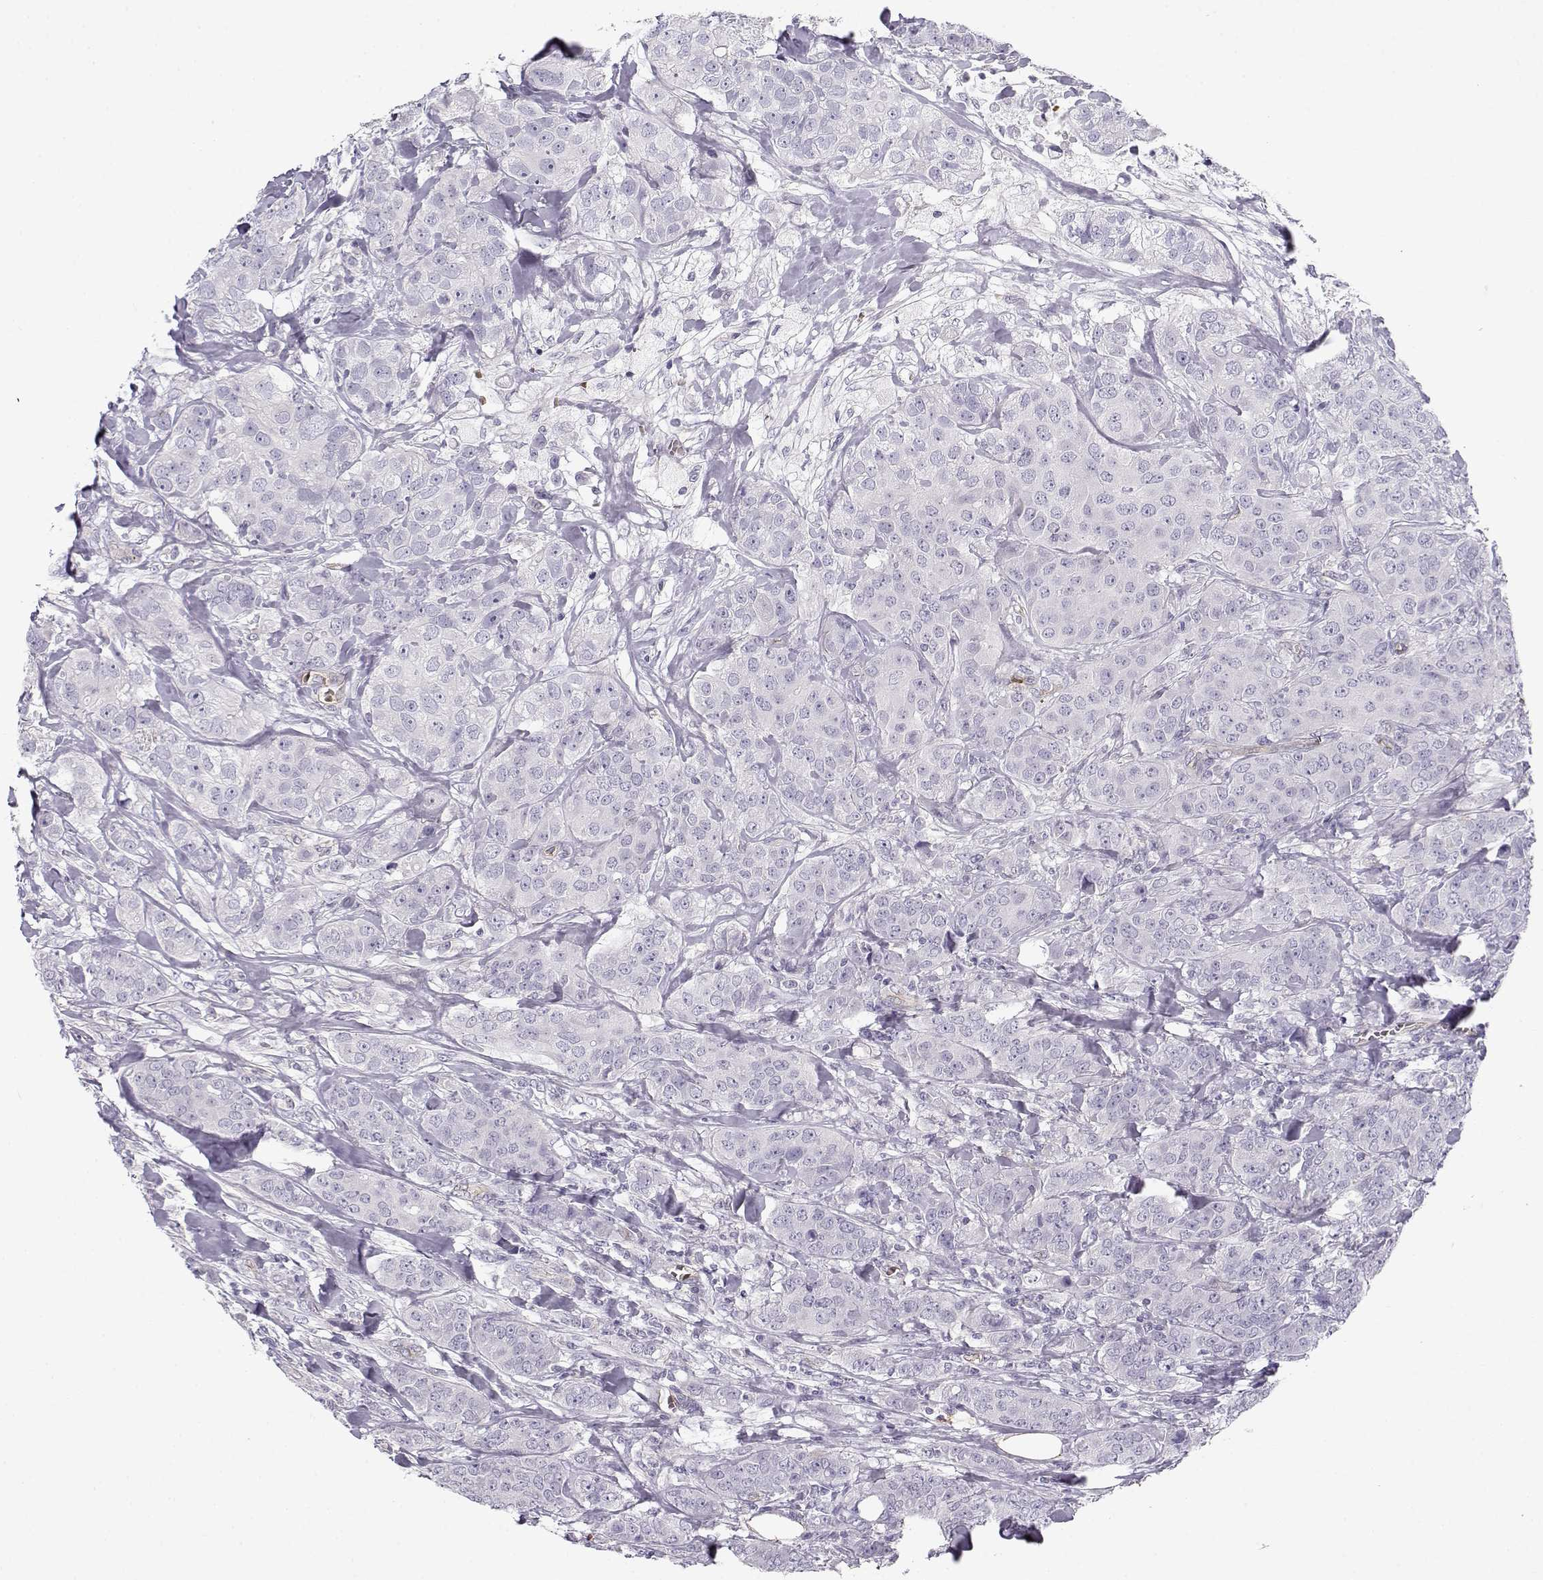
{"staining": {"intensity": "negative", "quantity": "none", "location": "none"}, "tissue": "breast cancer", "cell_type": "Tumor cells", "image_type": "cancer", "snomed": [{"axis": "morphology", "description": "Duct carcinoma"}, {"axis": "topography", "description": "Breast"}], "caption": "Tumor cells are negative for protein expression in human breast cancer.", "gene": "MYO1A", "patient": {"sex": "female", "age": 43}}